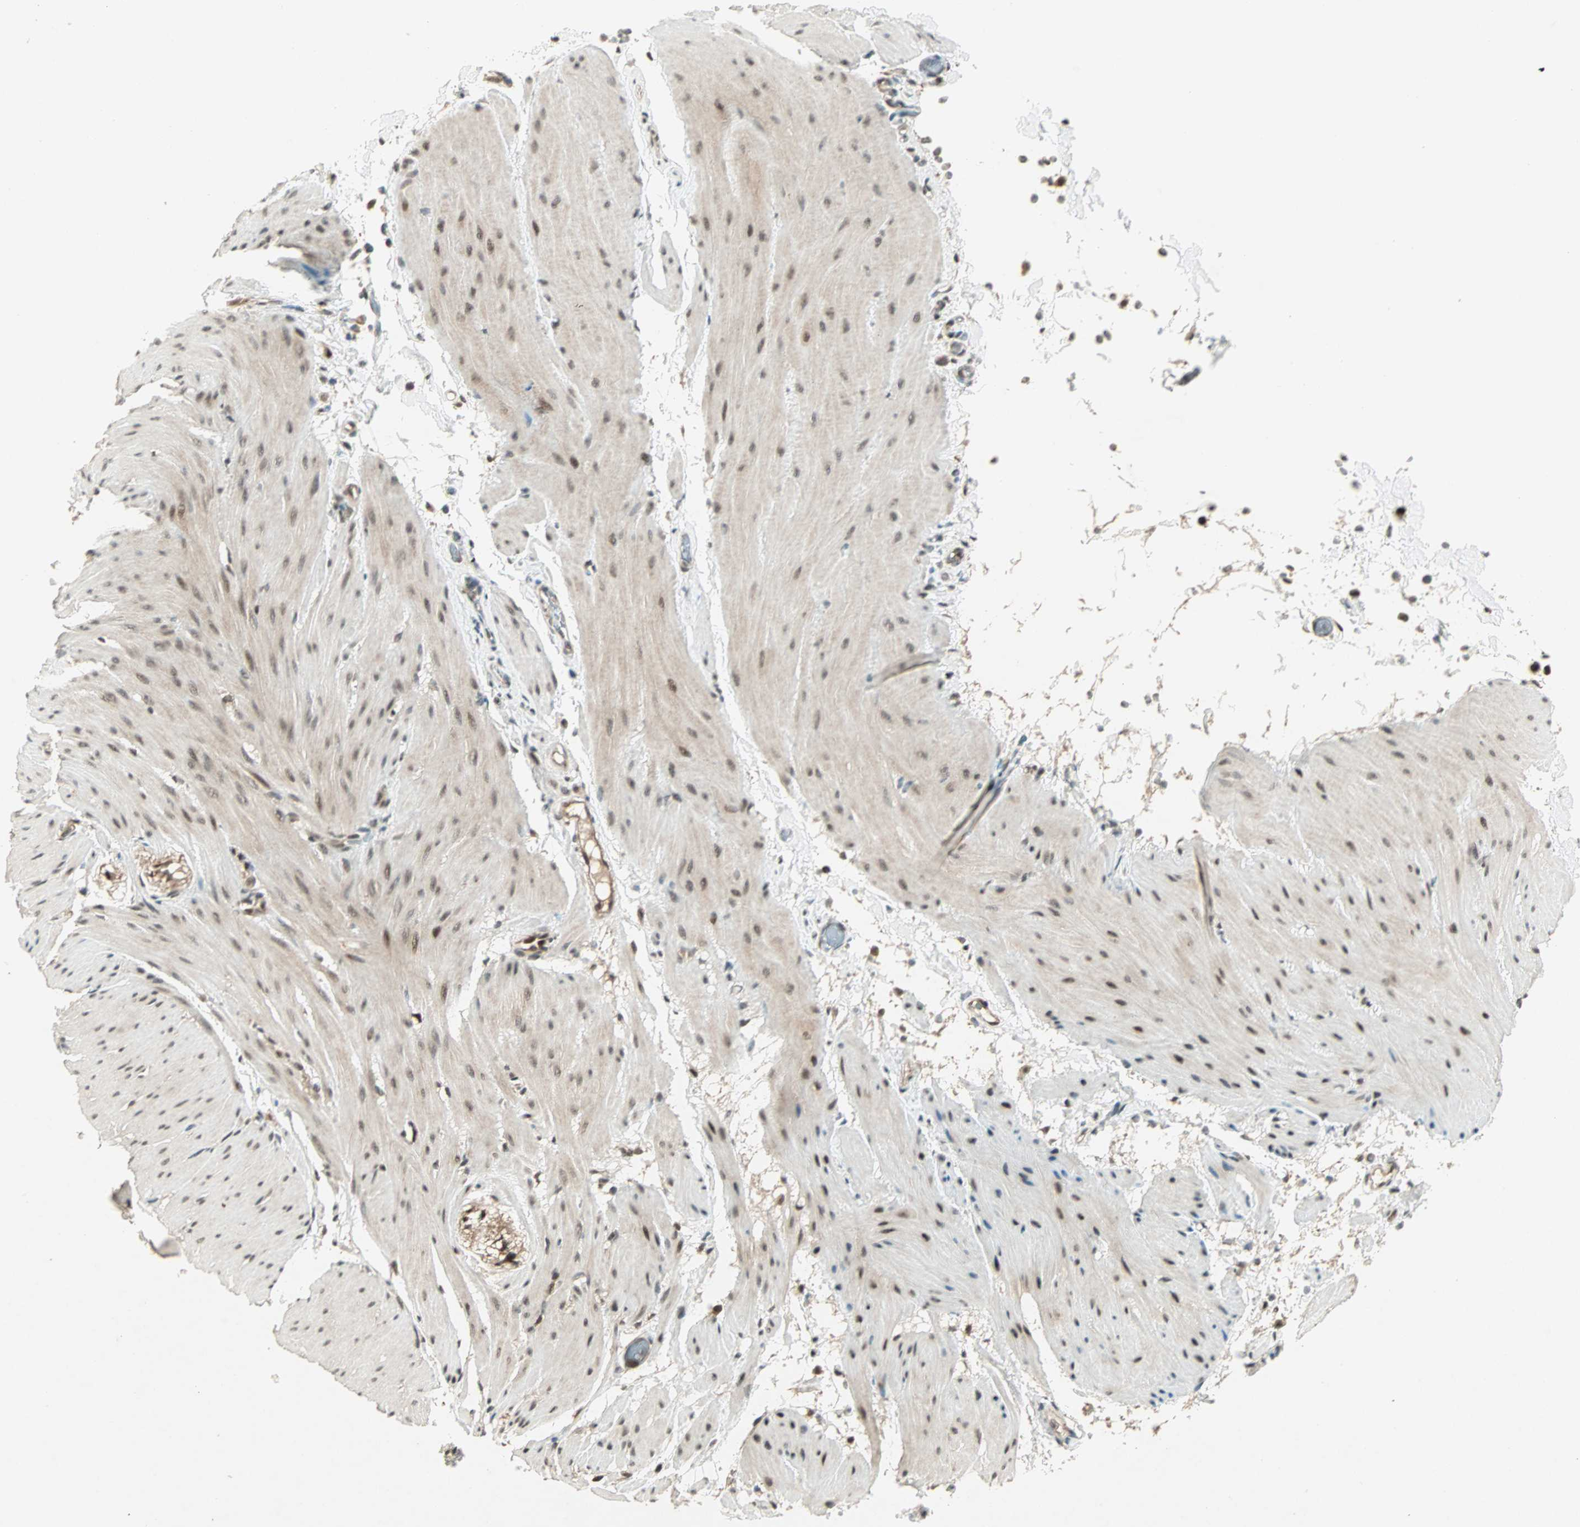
{"staining": {"intensity": "moderate", "quantity": ">75%", "location": "nuclear"}, "tissue": "smooth muscle", "cell_type": "Smooth muscle cells", "image_type": "normal", "snomed": [{"axis": "morphology", "description": "Normal tissue, NOS"}, {"axis": "topography", "description": "Smooth muscle"}, {"axis": "topography", "description": "Colon"}], "caption": "A high-resolution image shows immunohistochemistry staining of unremarkable smooth muscle, which demonstrates moderate nuclear staining in approximately >75% of smooth muscle cells. The staining was performed using DAB, with brown indicating positive protein expression. Nuclei are stained blue with hematoxylin.", "gene": "ZNF701", "patient": {"sex": "male", "age": 67}}